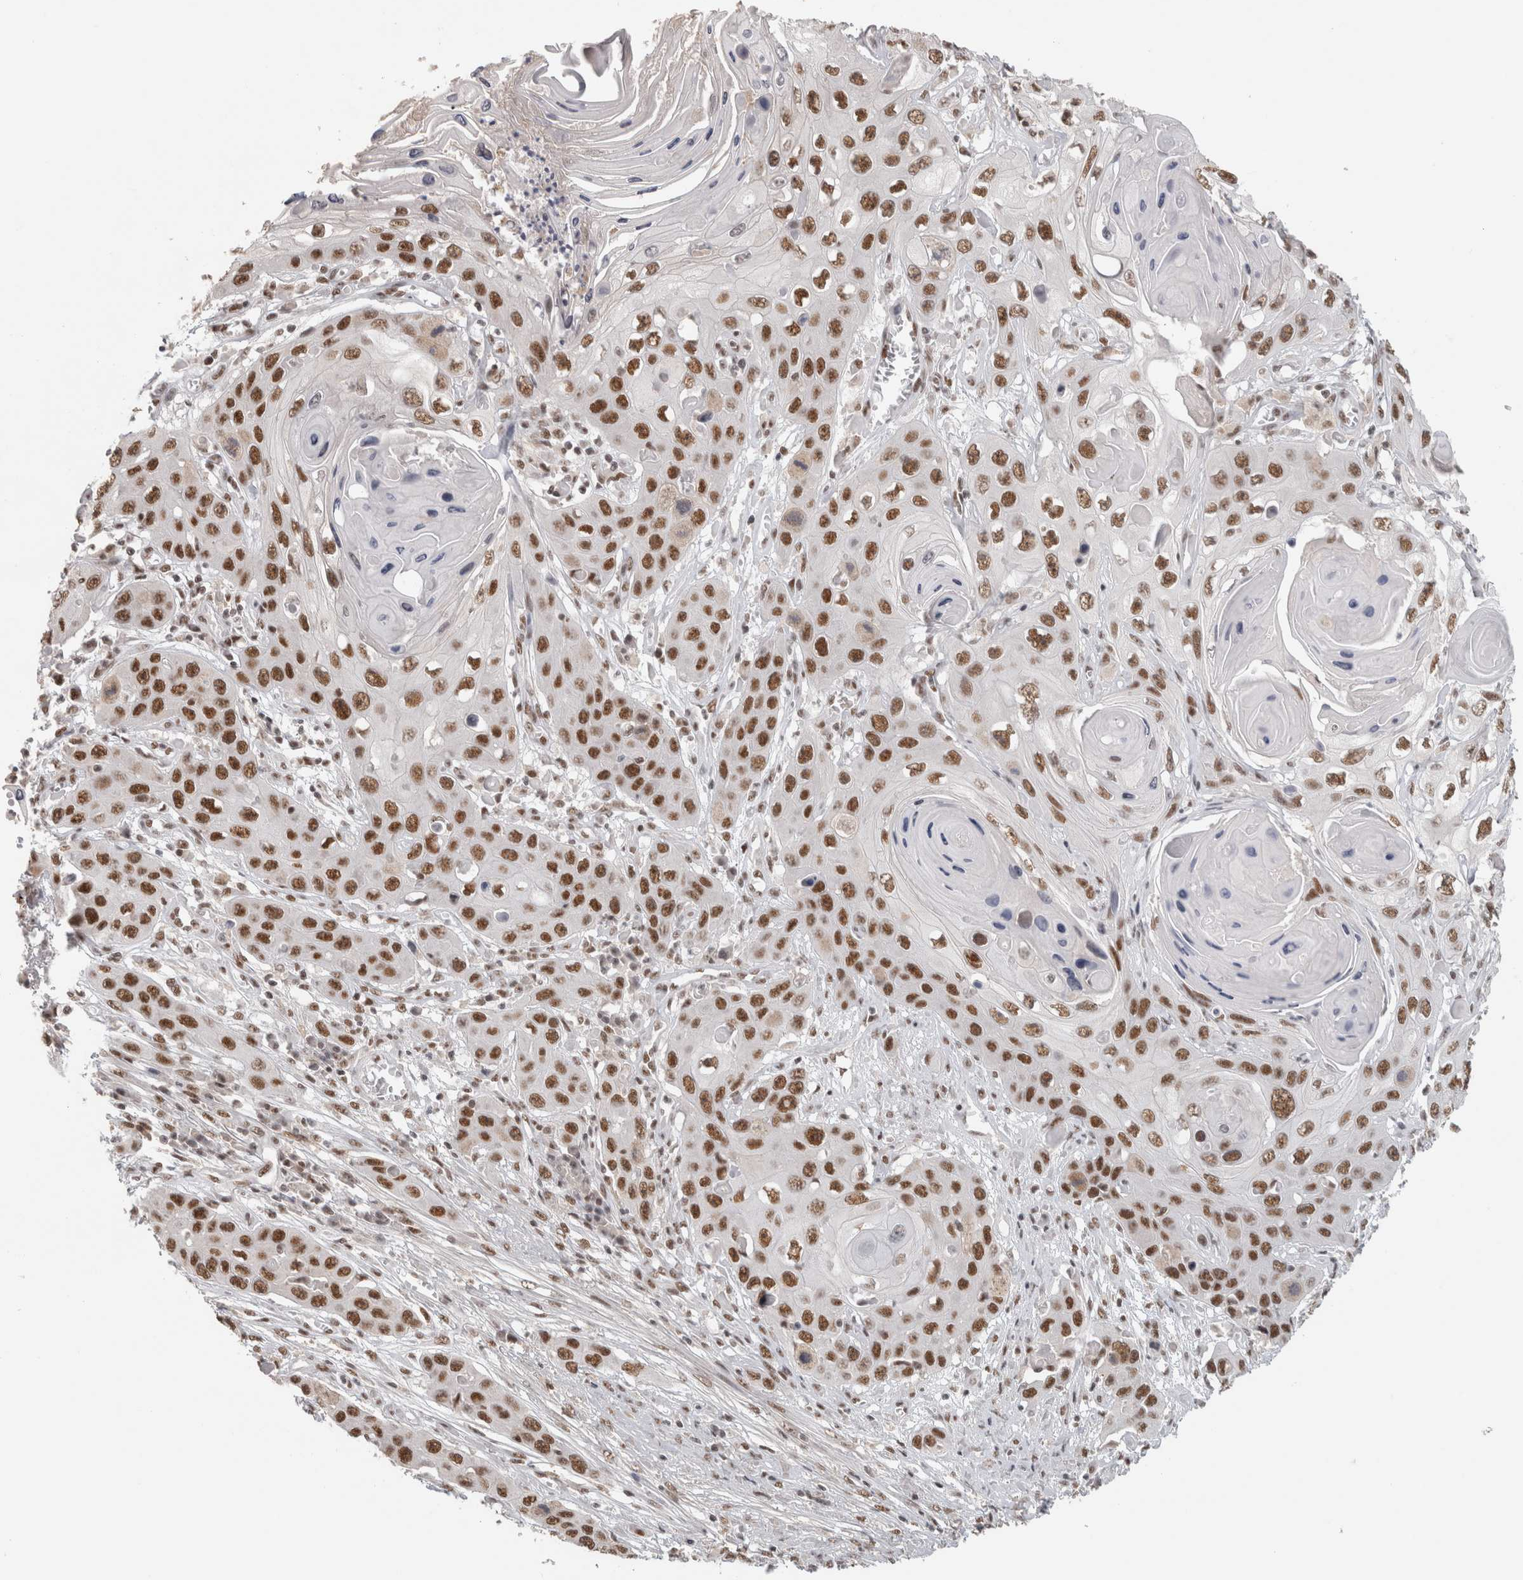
{"staining": {"intensity": "strong", "quantity": ">75%", "location": "nuclear"}, "tissue": "skin cancer", "cell_type": "Tumor cells", "image_type": "cancer", "snomed": [{"axis": "morphology", "description": "Squamous cell carcinoma, NOS"}, {"axis": "topography", "description": "Skin"}], "caption": "Tumor cells reveal high levels of strong nuclear staining in approximately >75% of cells in human skin cancer.", "gene": "ZNF830", "patient": {"sex": "male", "age": 55}}